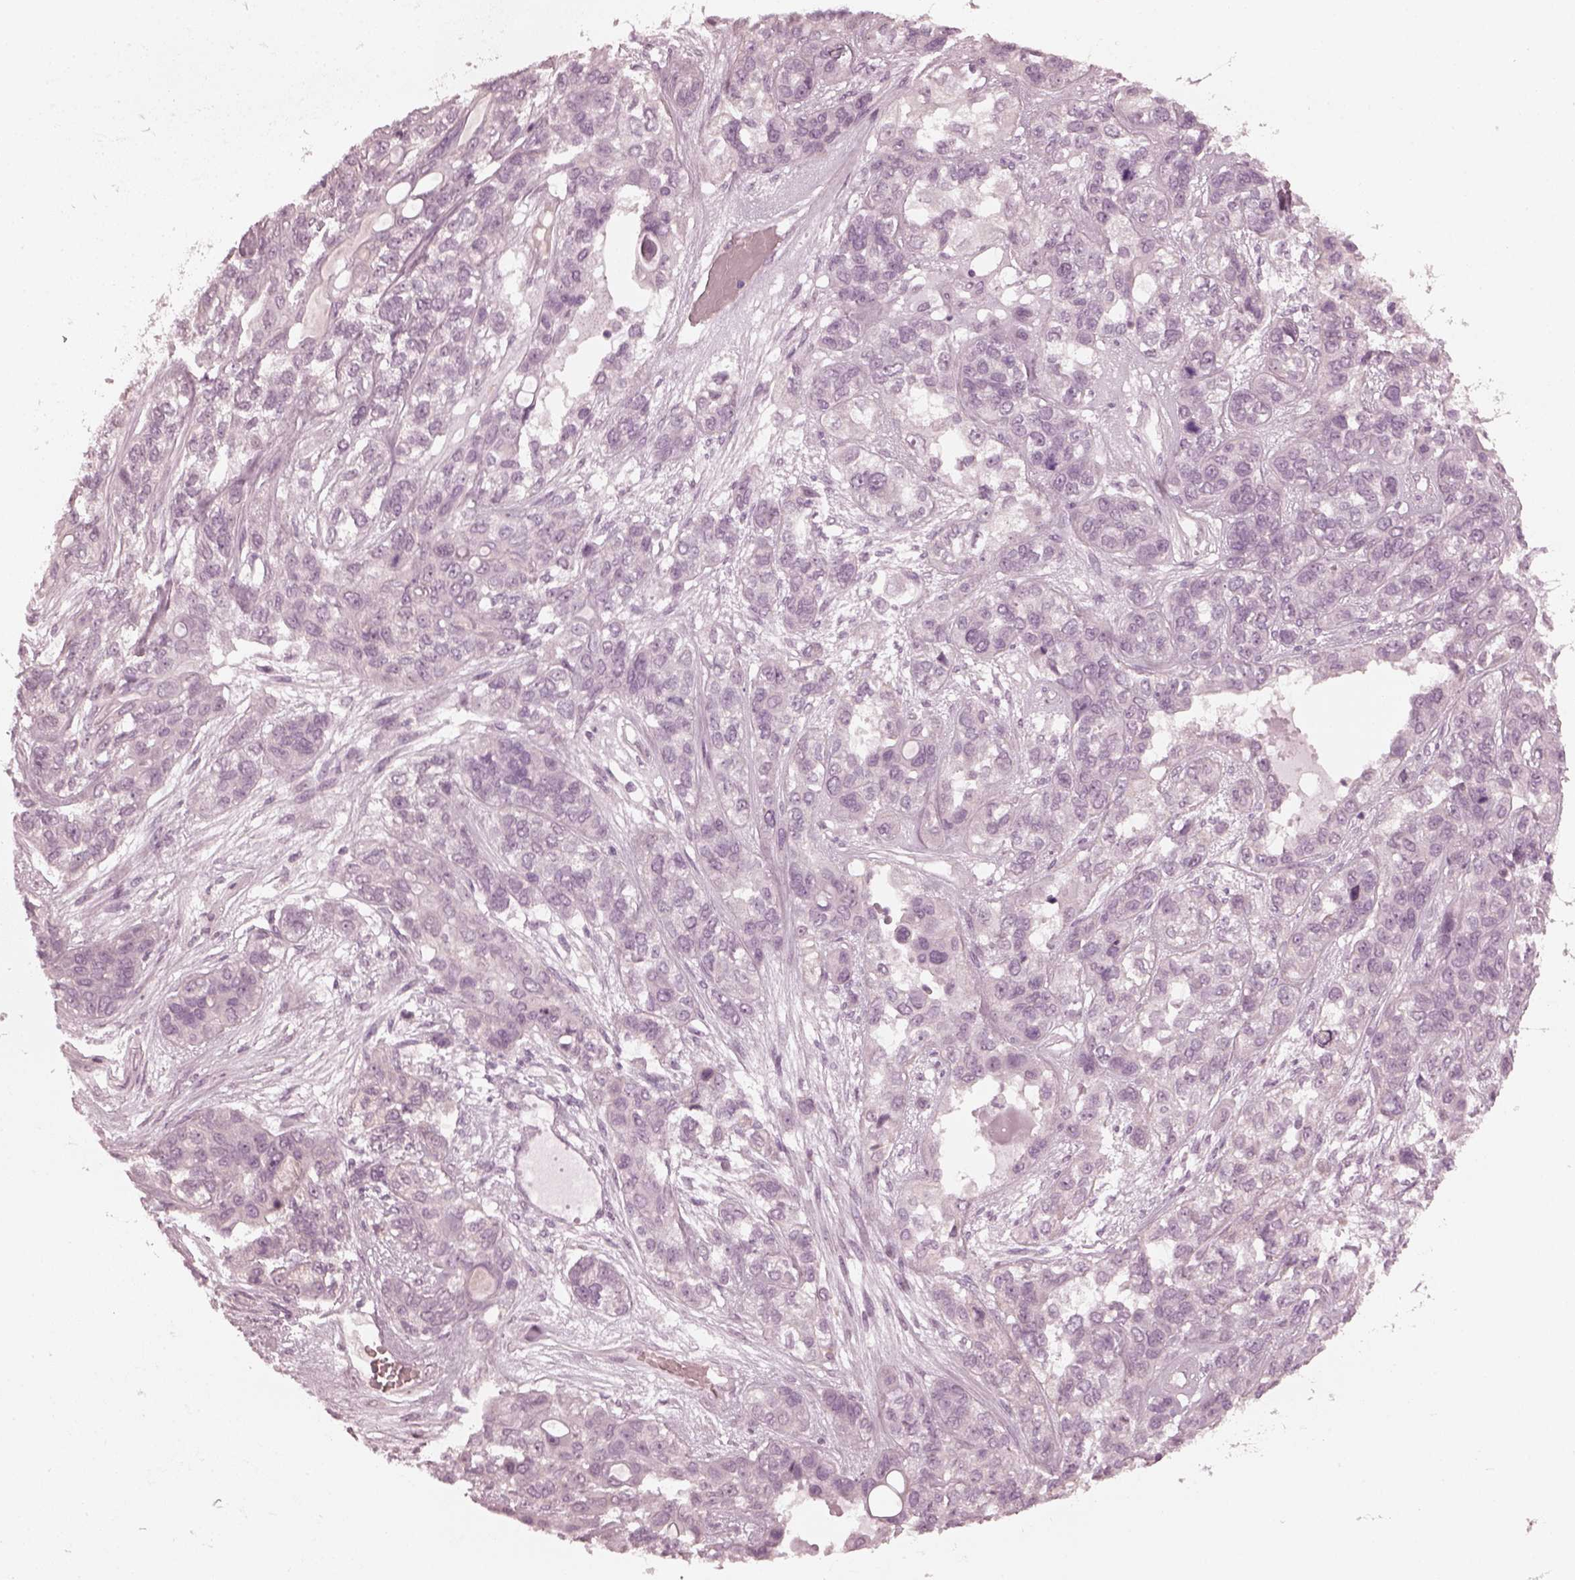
{"staining": {"intensity": "negative", "quantity": "none", "location": "none"}, "tissue": "lung cancer", "cell_type": "Tumor cells", "image_type": "cancer", "snomed": [{"axis": "morphology", "description": "Squamous cell carcinoma, NOS"}, {"axis": "topography", "description": "Lung"}], "caption": "Image shows no significant protein positivity in tumor cells of lung squamous cell carcinoma. The staining was performed using DAB (3,3'-diaminobenzidine) to visualize the protein expression in brown, while the nuclei were stained in blue with hematoxylin (Magnification: 20x).", "gene": "CCDC170", "patient": {"sex": "female", "age": 70}}